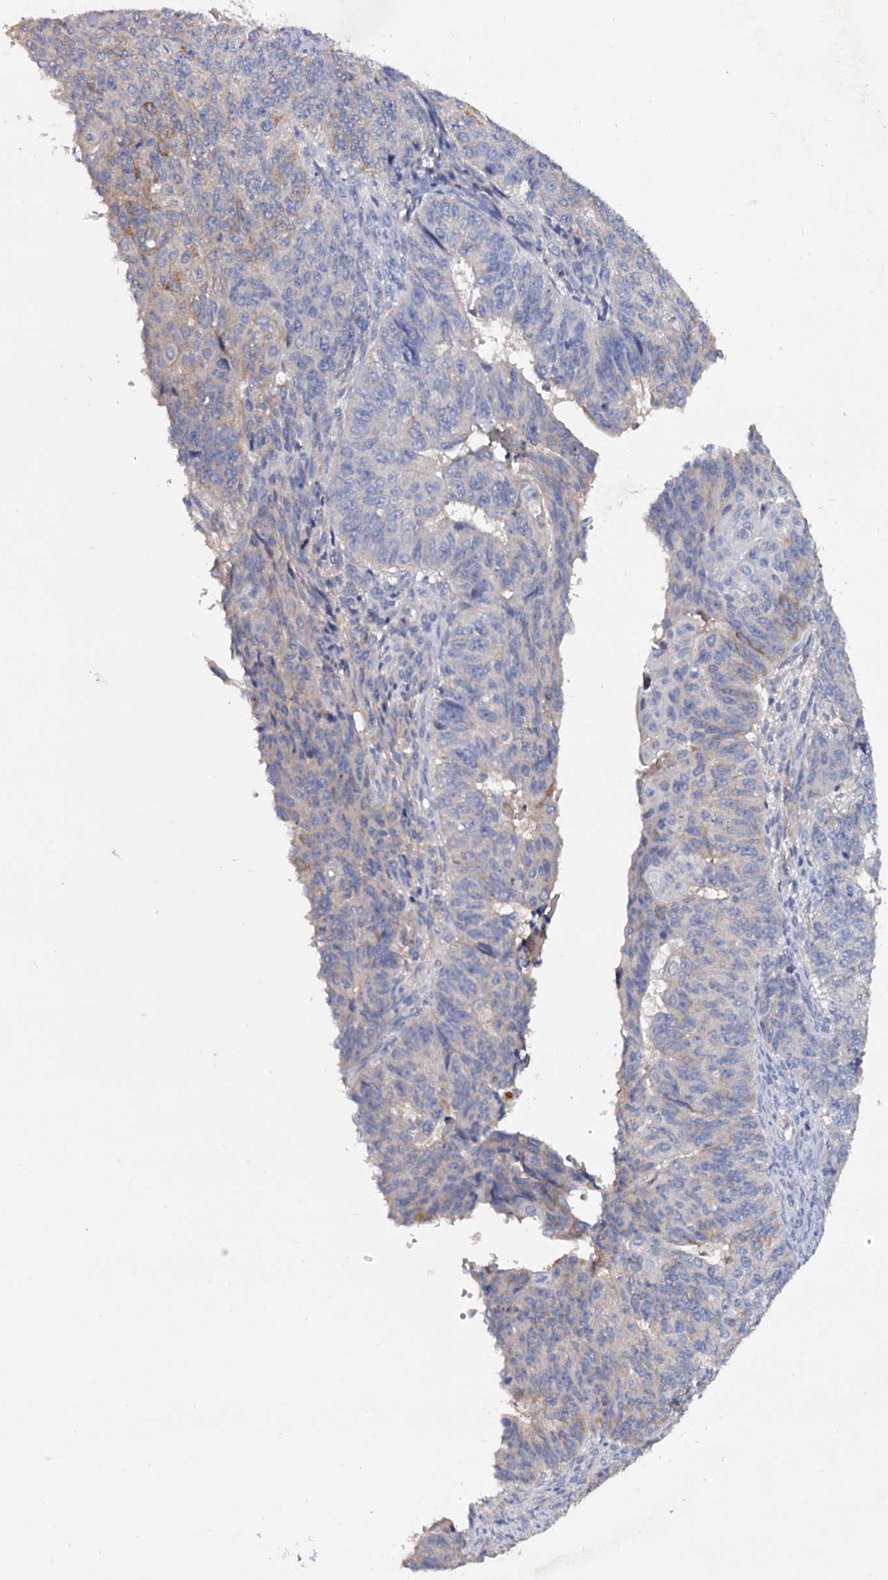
{"staining": {"intensity": "weak", "quantity": "<25%", "location": "cytoplasmic/membranous"}, "tissue": "endometrial cancer", "cell_type": "Tumor cells", "image_type": "cancer", "snomed": [{"axis": "morphology", "description": "Adenocarcinoma, NOS"}, {"axis": "topography", "description": "Endometrium"}], "caption": "DAB (3,3'-diaminobenzidine) immunohistochemical staining of adenocarcinoma (endometrial) shows no significant expression in tumor cells.", "gene": "NPAS4", "patient": {"sex": "female", "age": 32}}